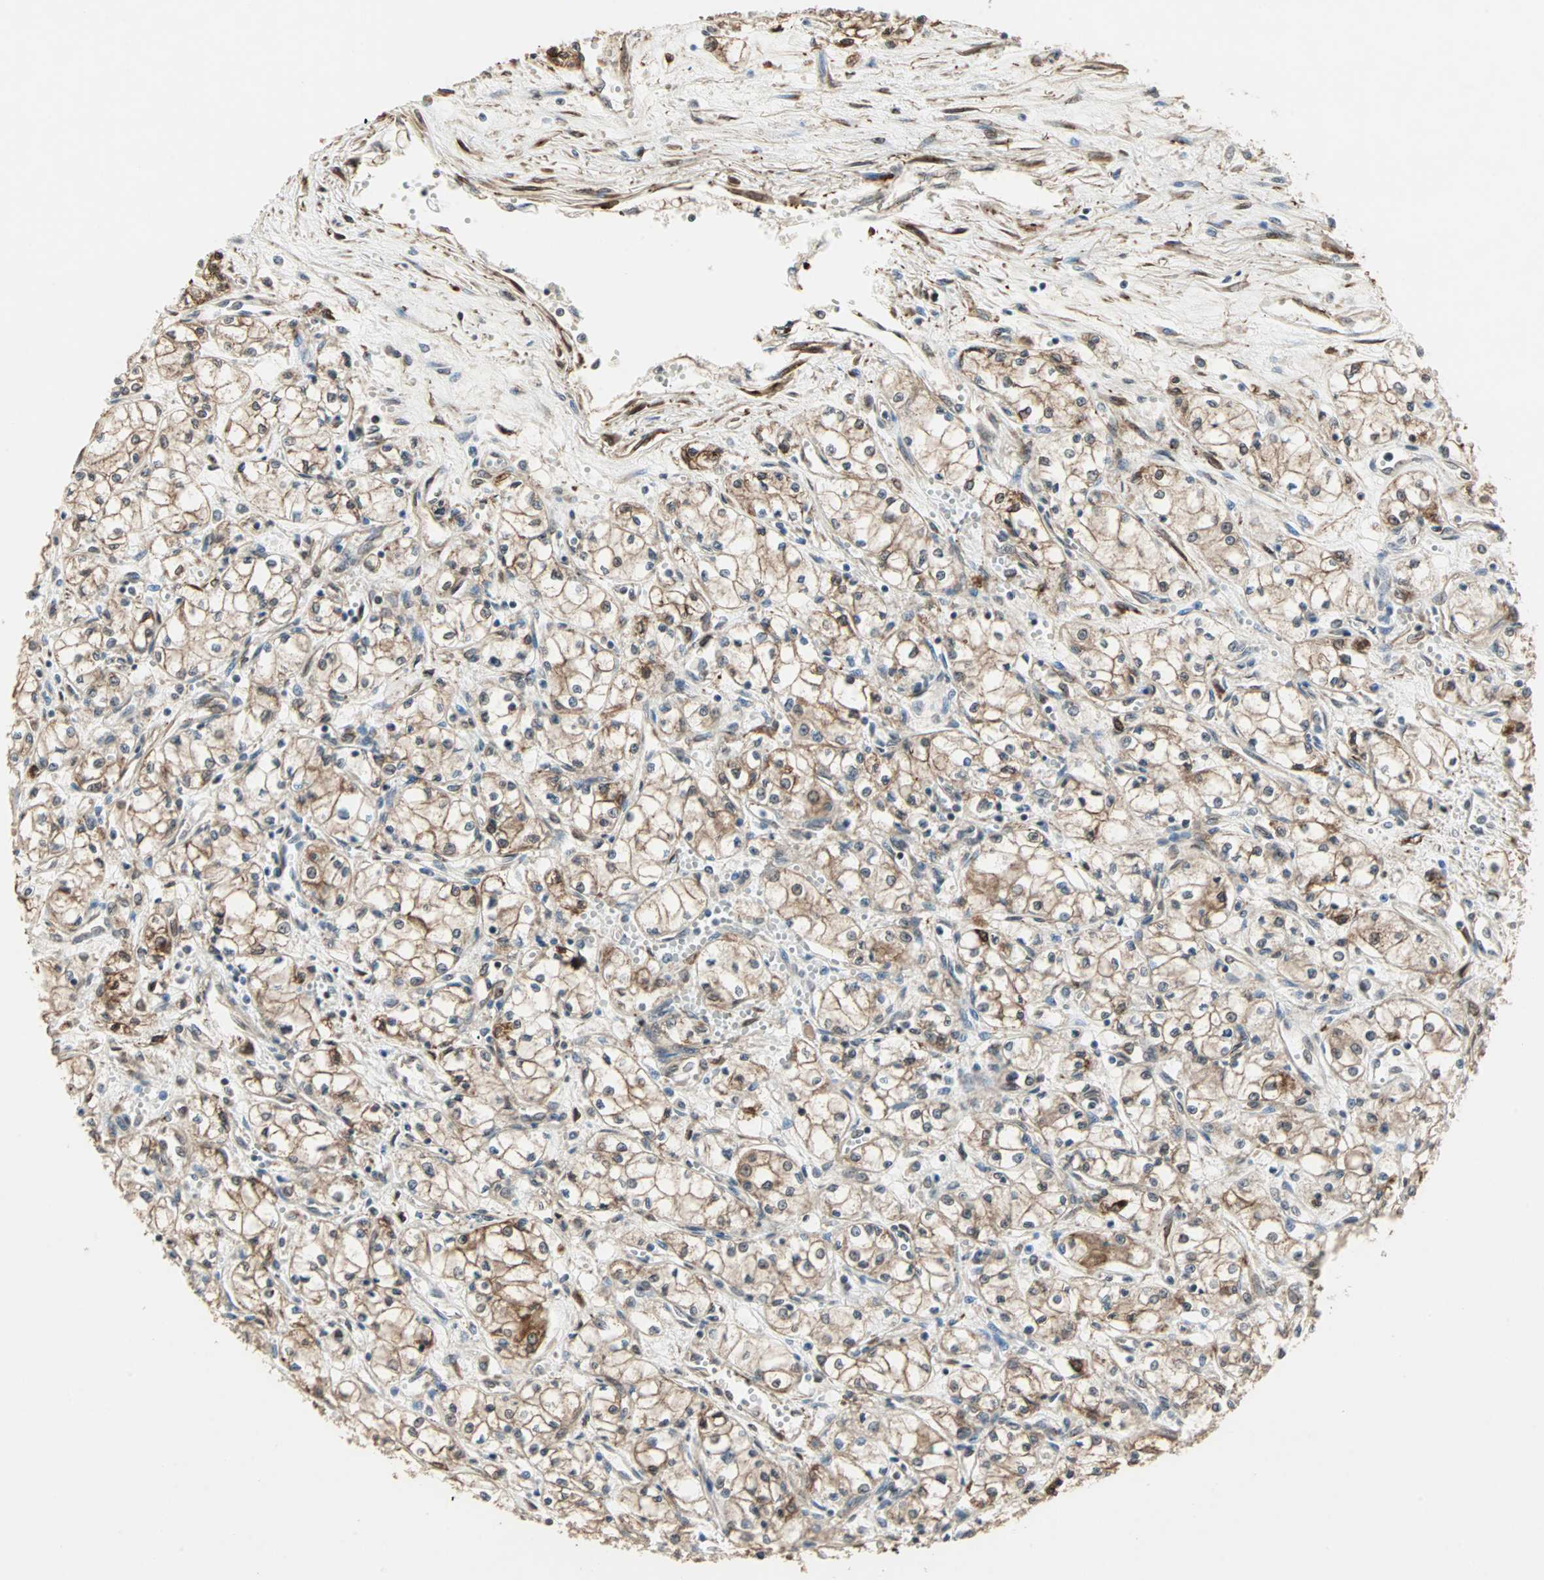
{"staining": {"intensity": "moderate", "quantity": ">75%", "location": "cytoplasmic/membranous"}, "tissue": "renal cancer", "cell_type": "Tumor cells", "image_type": "cancer", "snomed": [{"axis": "morphology", "description": "Normal tissue, NOS"}, {"axis": "morphology", "description": "Adenocarcinoma, NOS"}, {"axis": "topography", "description": "Kidney"}], "caption": "Renal cancer tissue demonstrates moderate cytoplasmic/membranous positivity in about >75% of tumor cells, visualized by immunohistochemistry.", "gene": "TRPV4", "patient": {"sex": "male", "age": 59}}